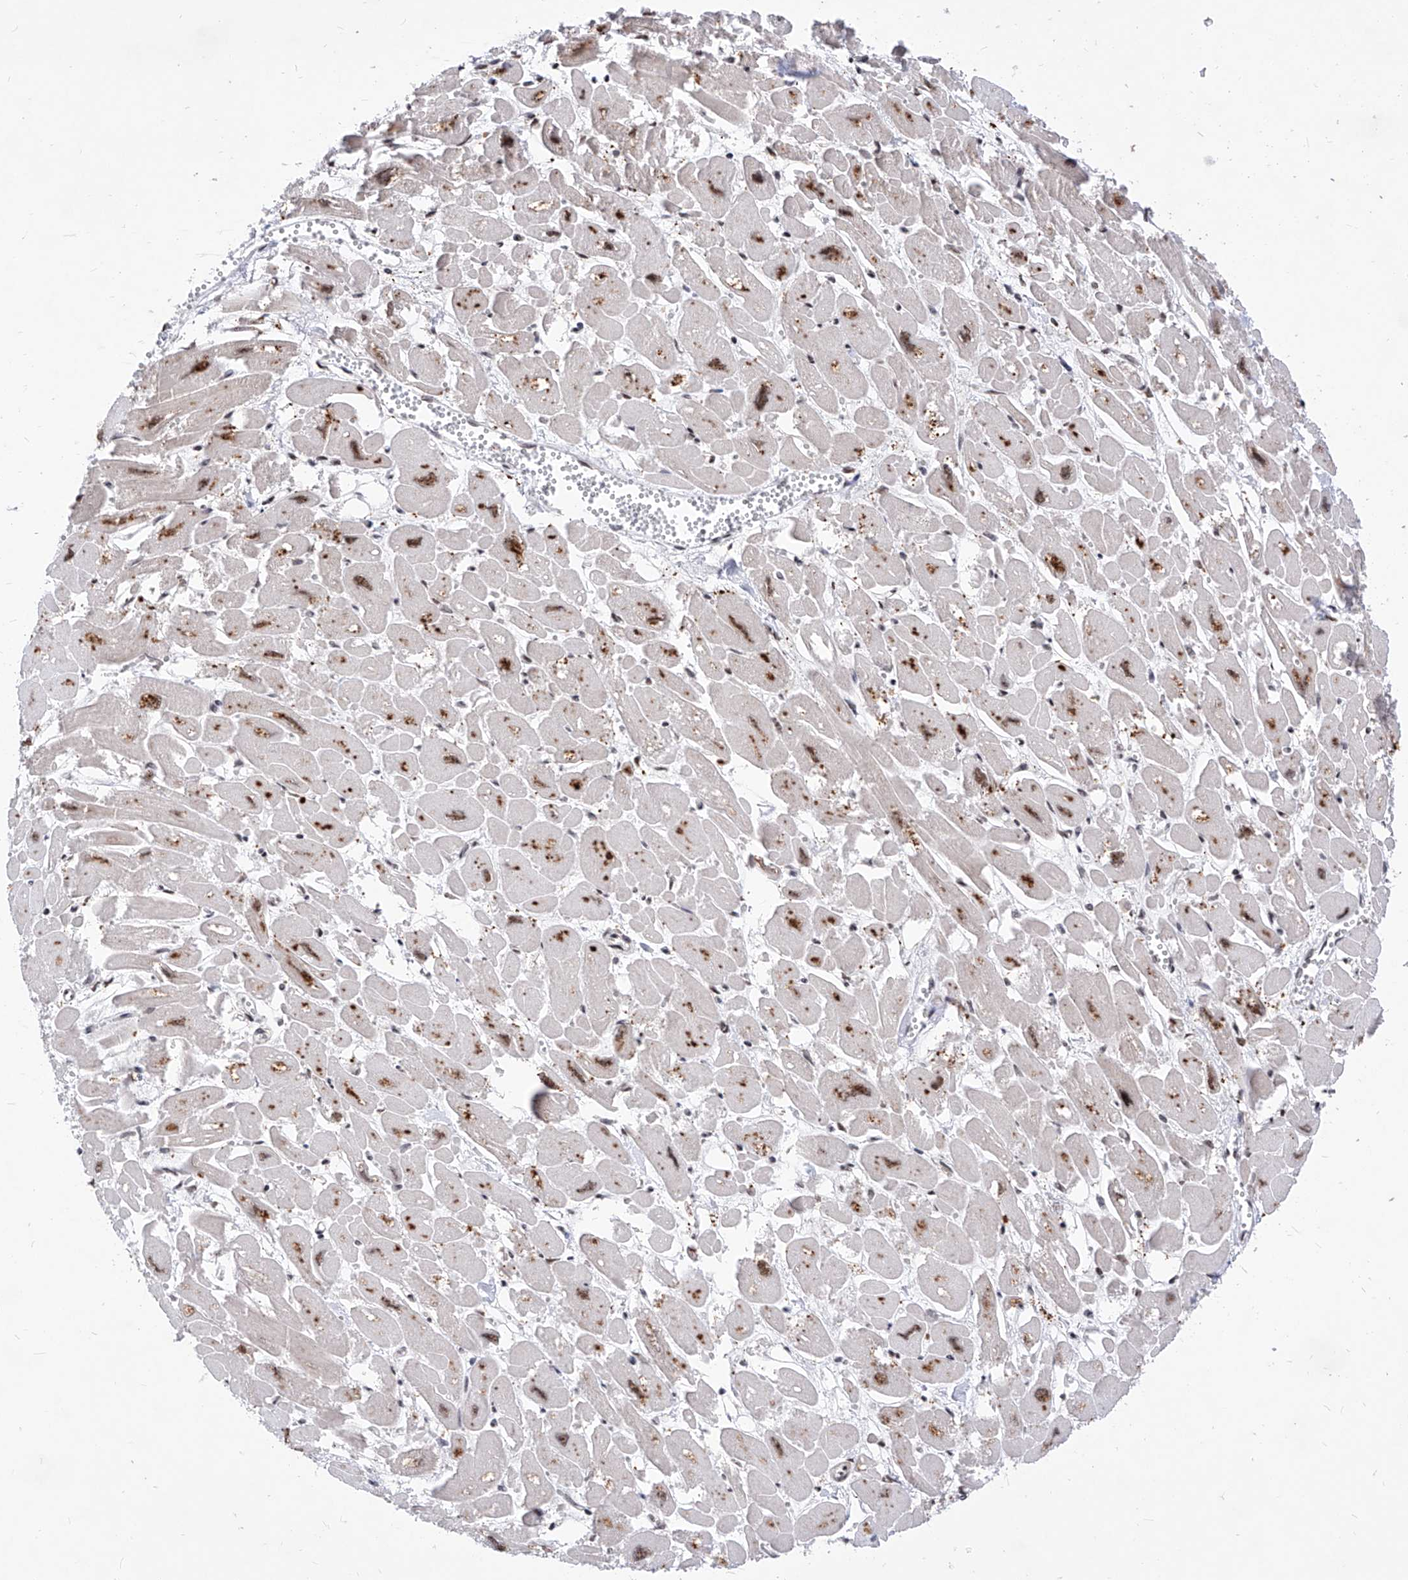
{"staining": {"intensity": "moderate", "quantity": "25%-75%", "location": "cytoplasmic/membranous,nuclear"}, "tissue": "heart muscle", "cell_type": "Cardiomyocytes", "image_type": "normal", "snomed": [{"axis": "morphology", "description": "Normal tissue, NOS"}, {"axis": "topography", "description": "Heart"}], "caption": "A brown stain labels moderate cytoplasmic/membranous,nuclear positivity of a protein in cardiomyocytes of normal human heart muscle. Using DAB (3,3'-diaminobenzidine) (brown) and hematoxylin (blue) stains, captured at high magnification using brightfield microscopy.", "gene": "PHF5A", "patient": {"sex": "male", "age": 54}}